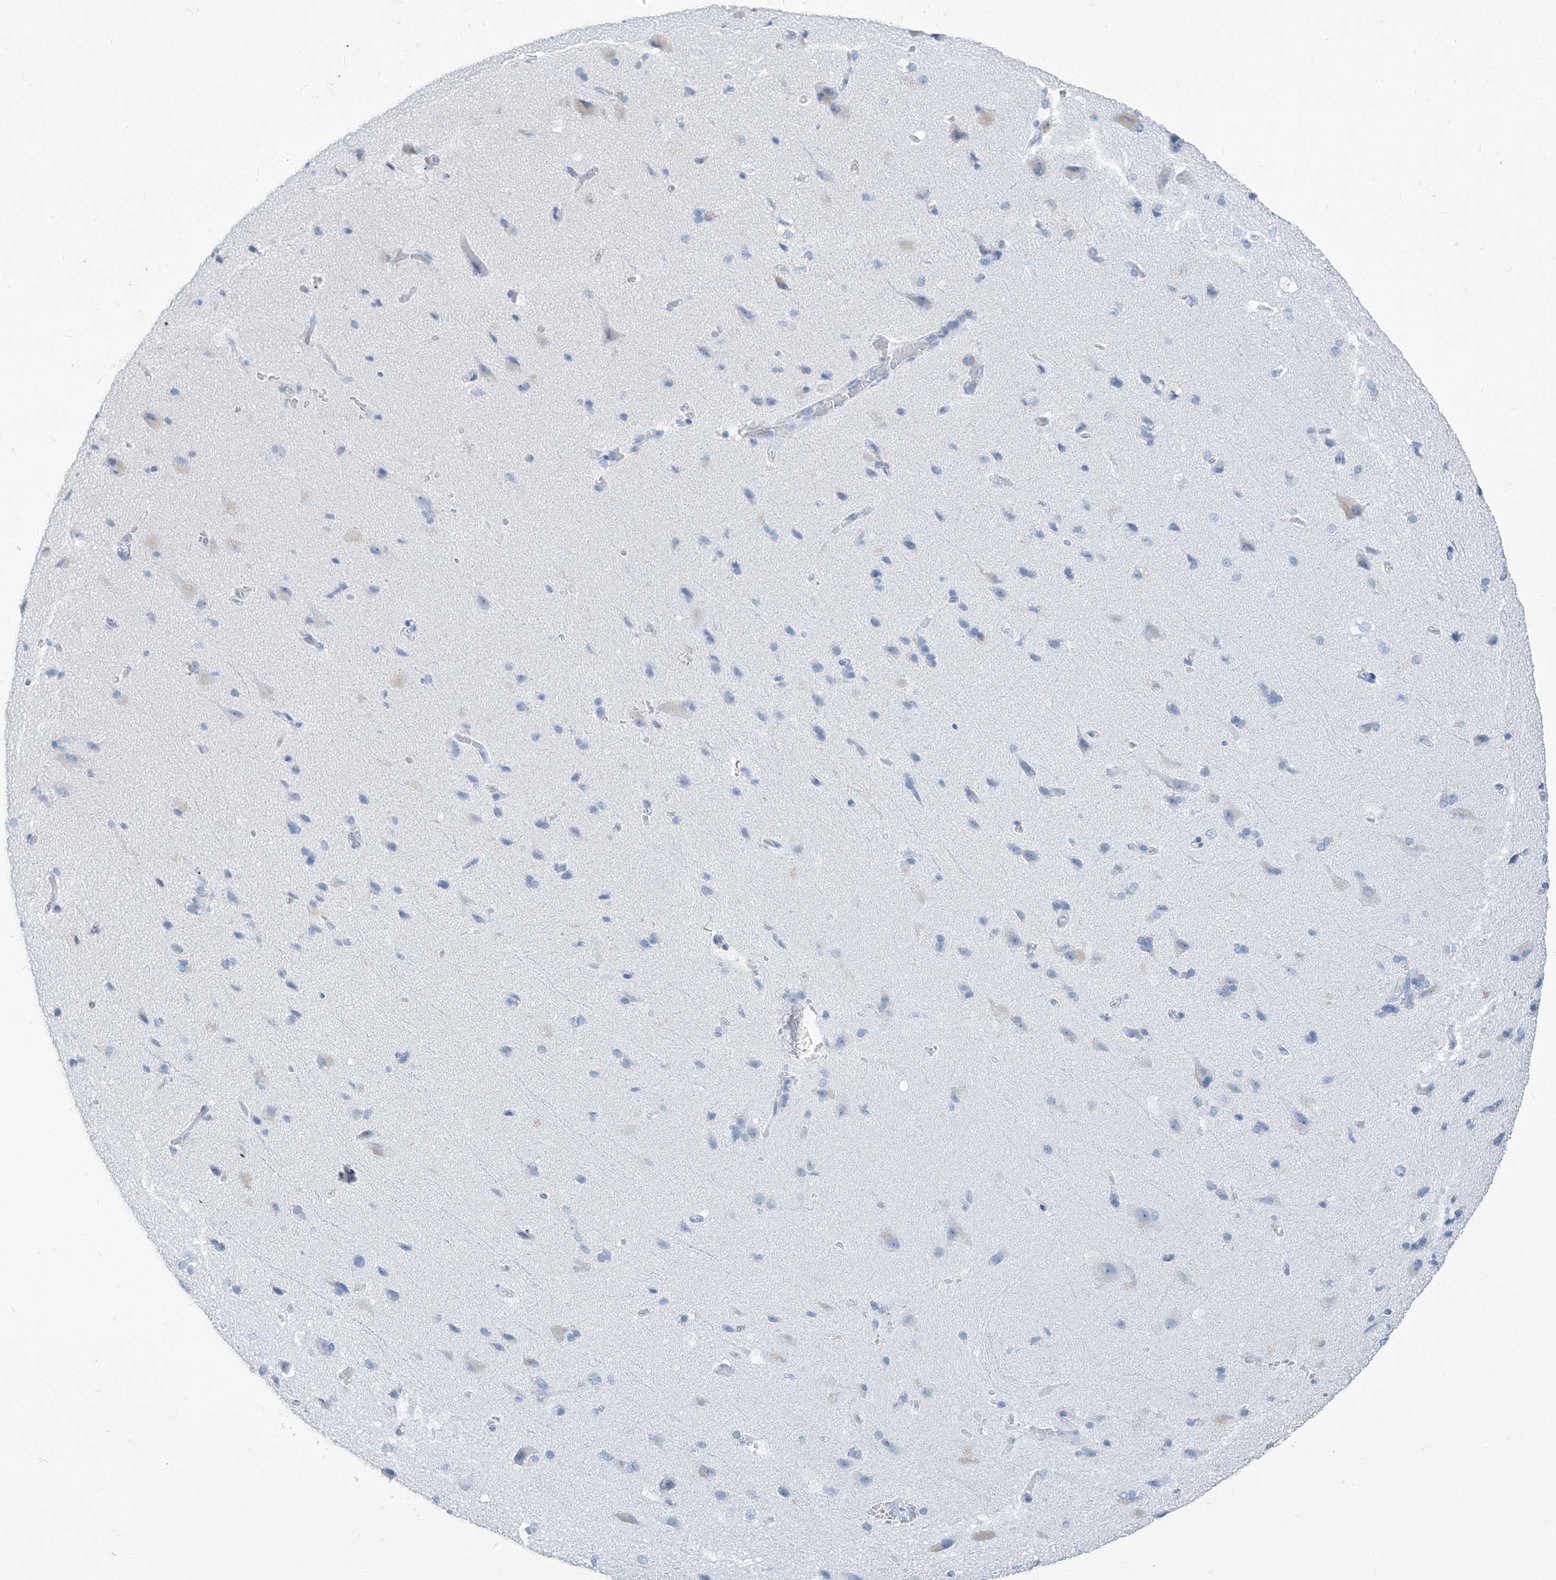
{"staining": {"intensity": "negative", "quantity": "none", "location": "none"}, "tissue": "cerebral cortex", "cell_type": "Endothelial cells", "image_type": "normal", "snomed": [{"axis": "morphology", "description": "Normal tissue, NOS"}, {"axis": "topography", "description": "Cerebral cortex"}], "caption": "Protein analysis of normal cerebral cortex reveals no significant staining in endothelial cells.", "gene": "SGO2", "patient": {"sex": "male", "age": 62}}